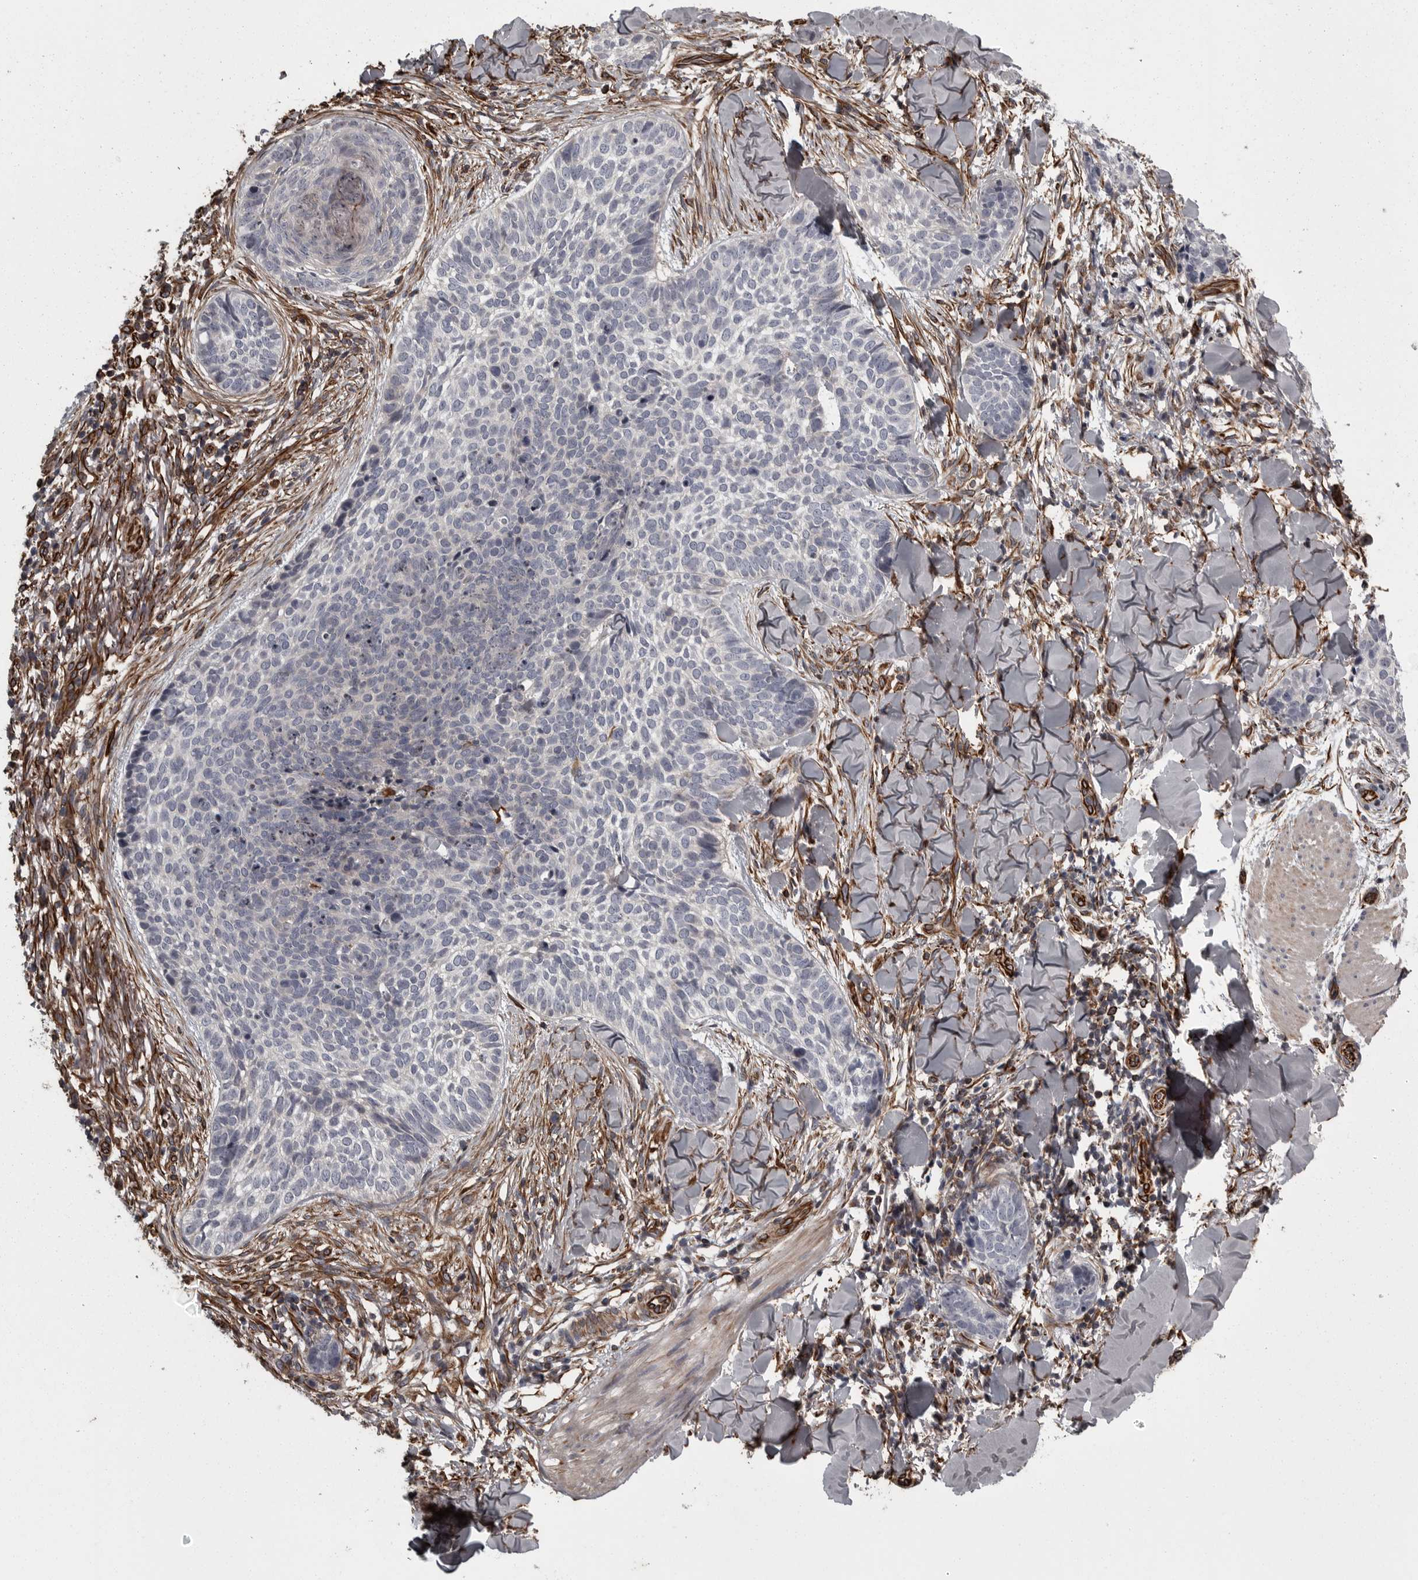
{"staining": {"intensity": "negative", "quantity": "none", "location": "none"}, "tissue": "skin cancer", "cell_type": "Tumor cells", "image_type": "cancer", "snomed": [{"axis": "morphology", "description": "Normal tissue, NOS"}, {"axis": "morphology", "description": "Basal cell carcinoma"}, {"axis": "topography", "description": "Skin"}], "caption": "A micrograph of human skin cancer (basal cell carcinoma) is negative for staining in tumor cells.", "gene": "FAAP100", "patient": {"sex": "male", "age": 67}}